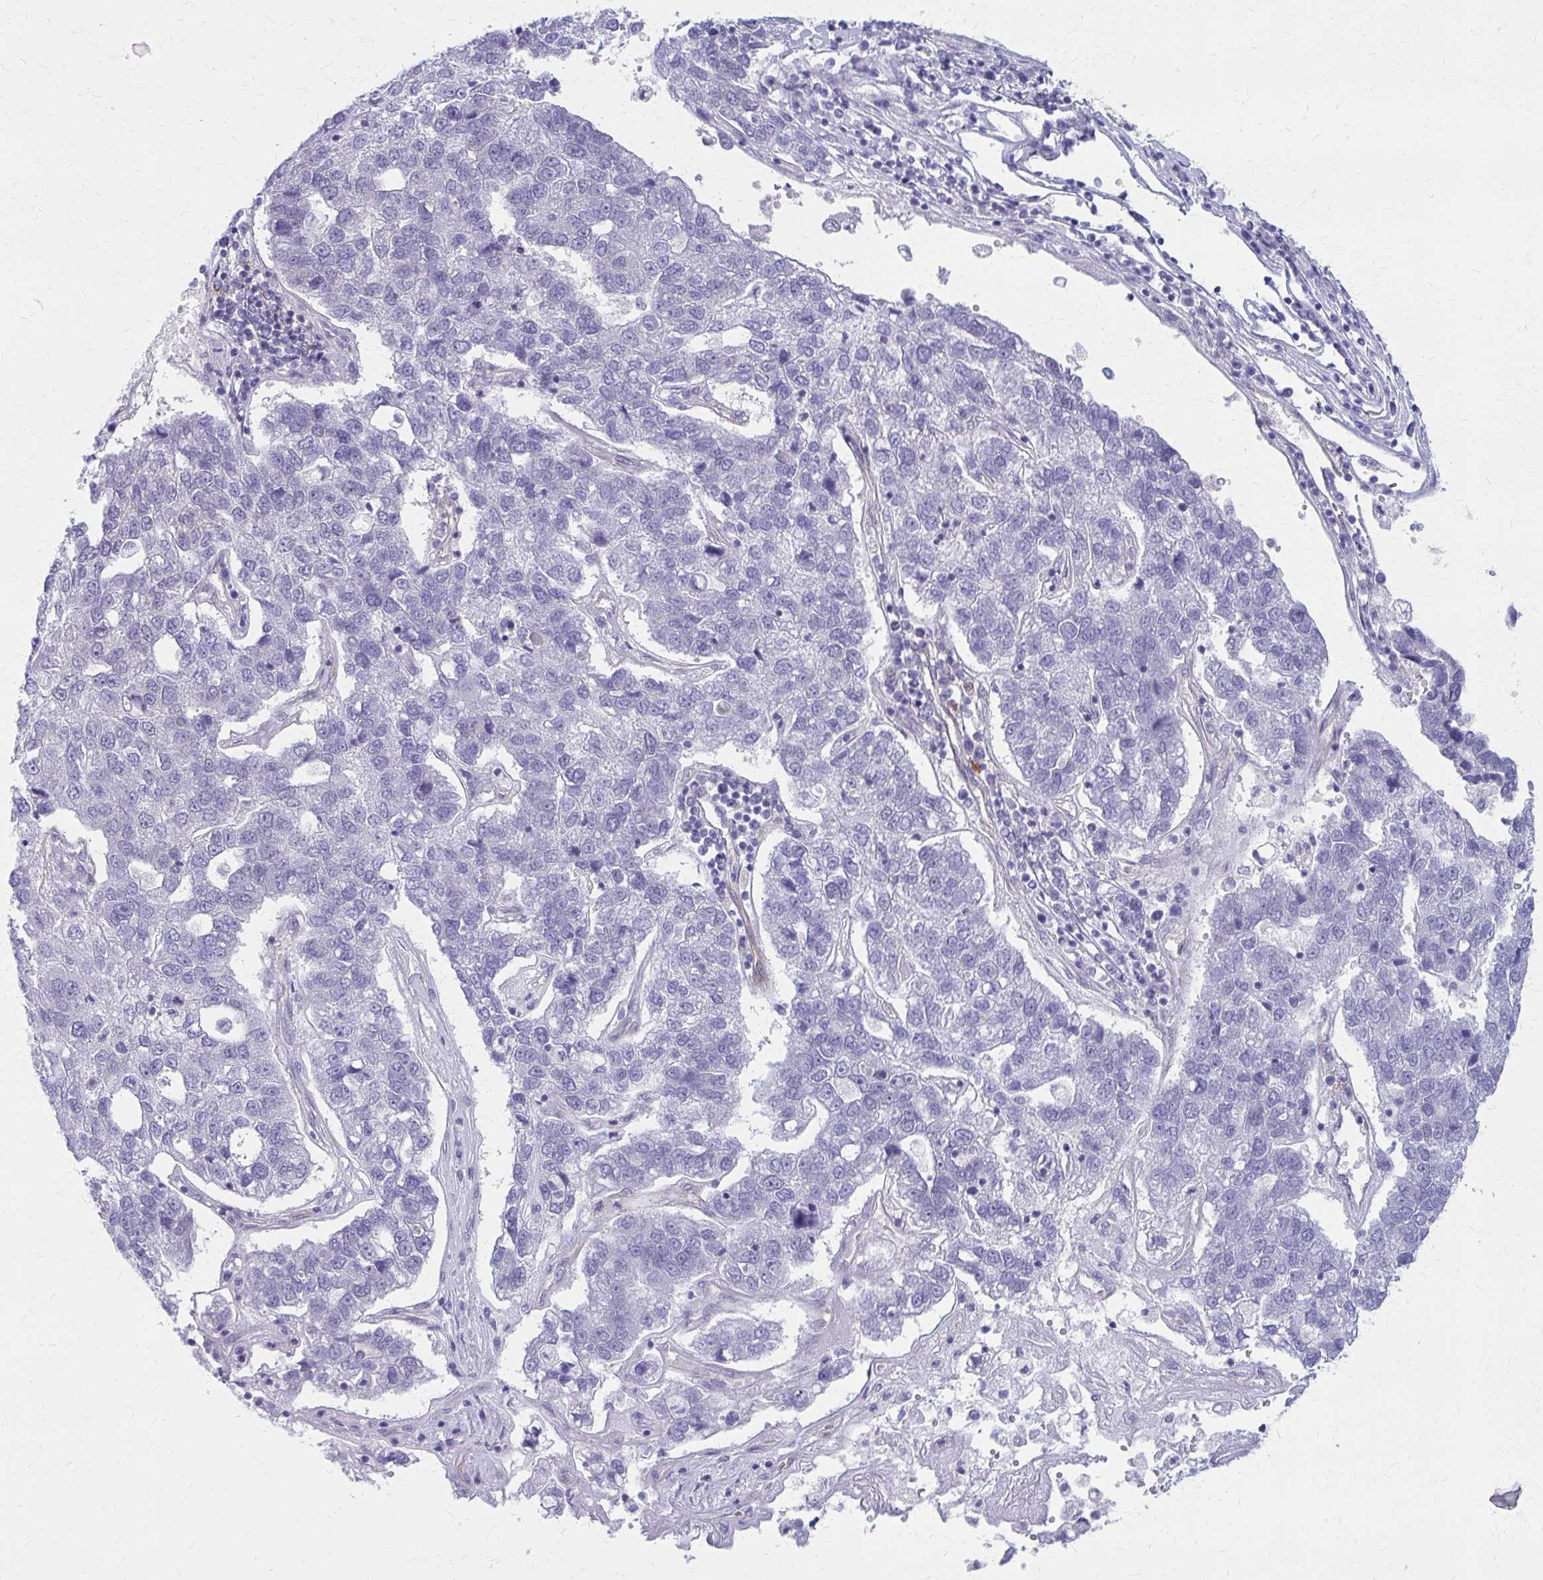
{"staining": {"intensity": "negative", "quantity": "none", "location": "none"}, "tissue": "pancreatic cancer", "cell_type": "Tumor cells", "image_type": "cancer", "snomed": [{"axis": "morphology", "description": "Adenocarcinoma, NOS"}, {"axis": "topography", "description": "Pancreas"}], "caption": "The image reveals no staining of tumor cells in adenocarcinoma (pancreatic). (Brightfield microscopy of DAB immunohistochemistry (IHC) at high magnification).", "gene": "CLIC2", "patient": {"sex": "female", "age": 61}}